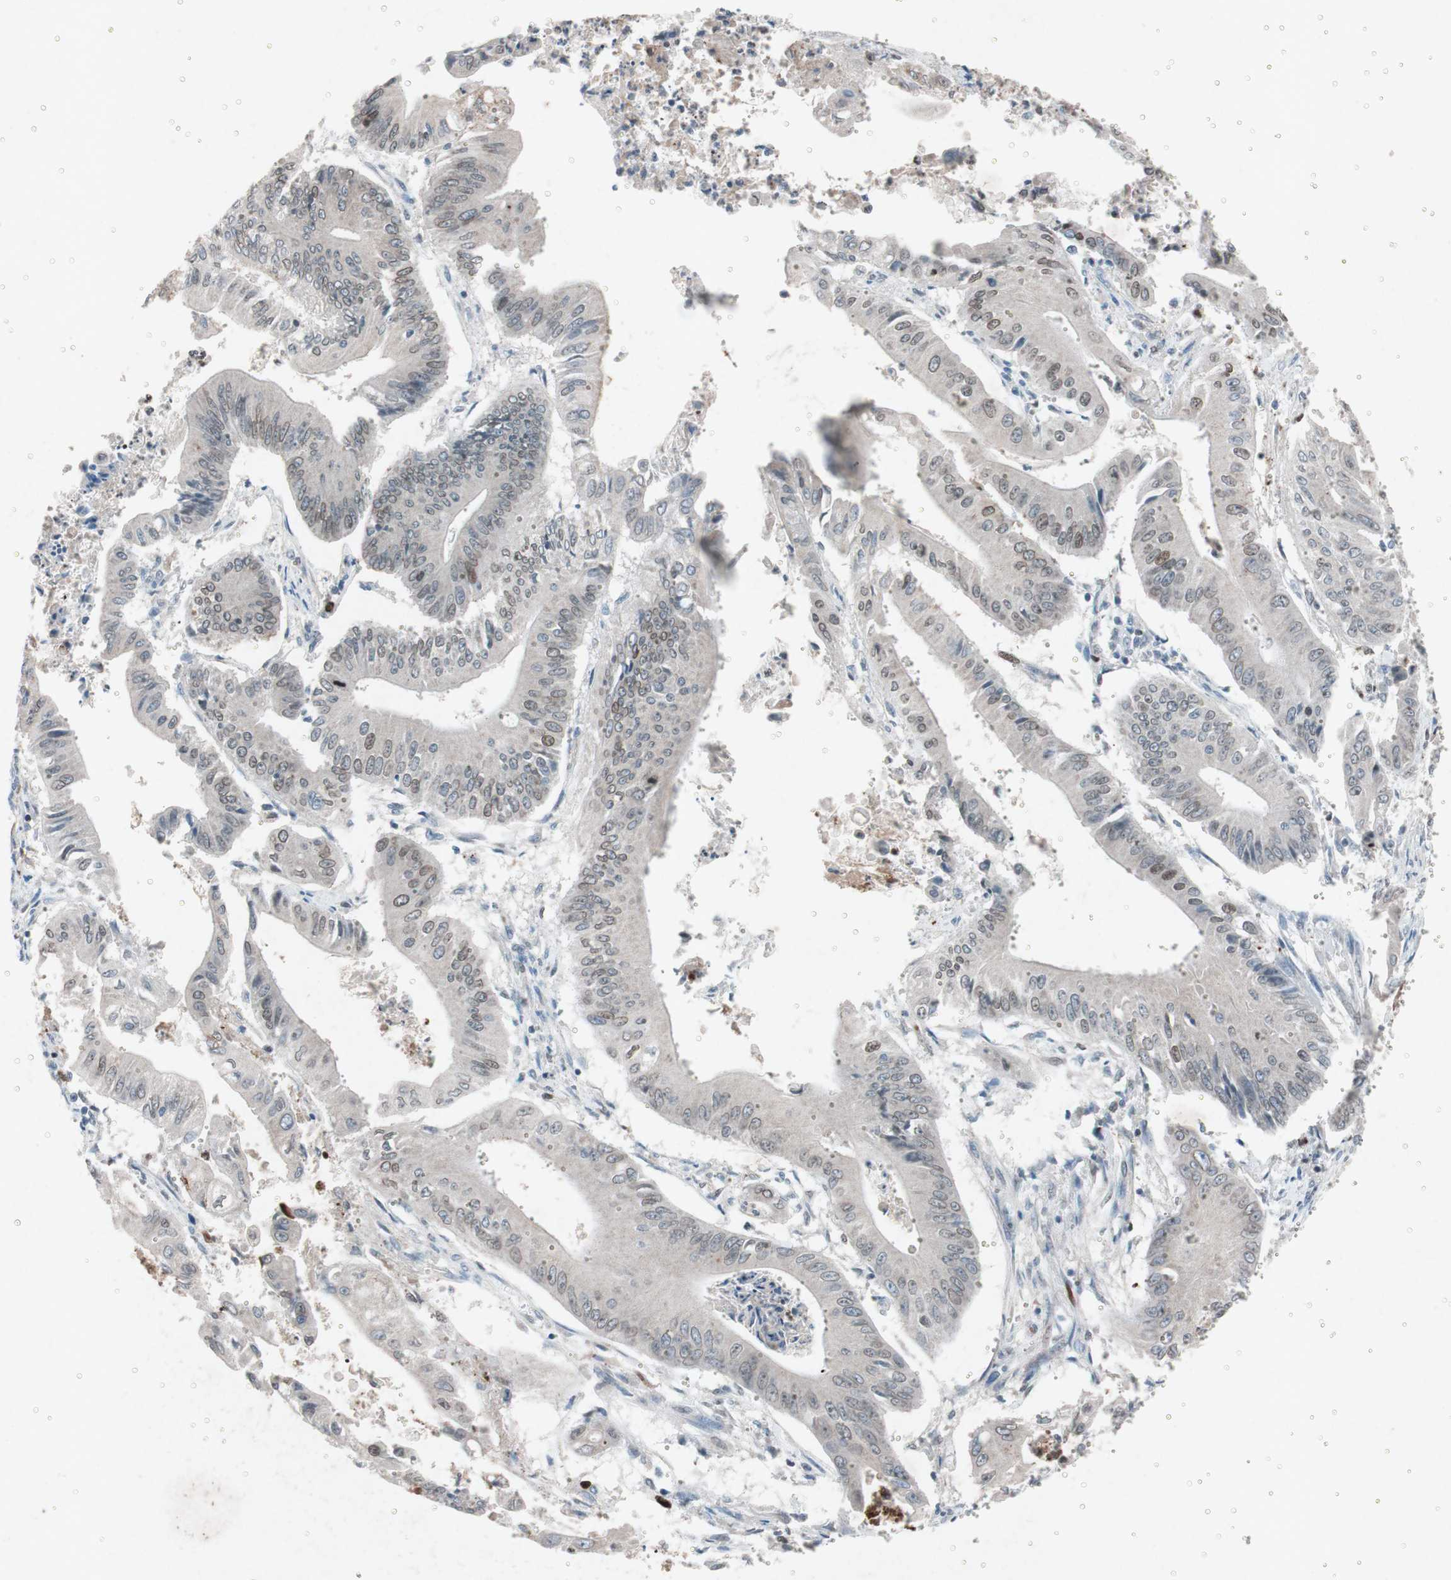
{"staining": {"intensity": "weak", "quantity": "25%-75%", "location": "nuclear"}, "tissue": "pancreatic cancer", "cell_type": "Tumor cells", "image_type": "cancer", "snomed": [{"axis": "morphology", "description": "Normal tissue, NOS"}, {"axis": "topography", "description": "Lymph node"}], "caption": "Human pancreatic cancer stained with a protein marker reveals weak staining in tumor cells.", "gene": "GRB7", "patient": {"sex": "male", "age": 62}}